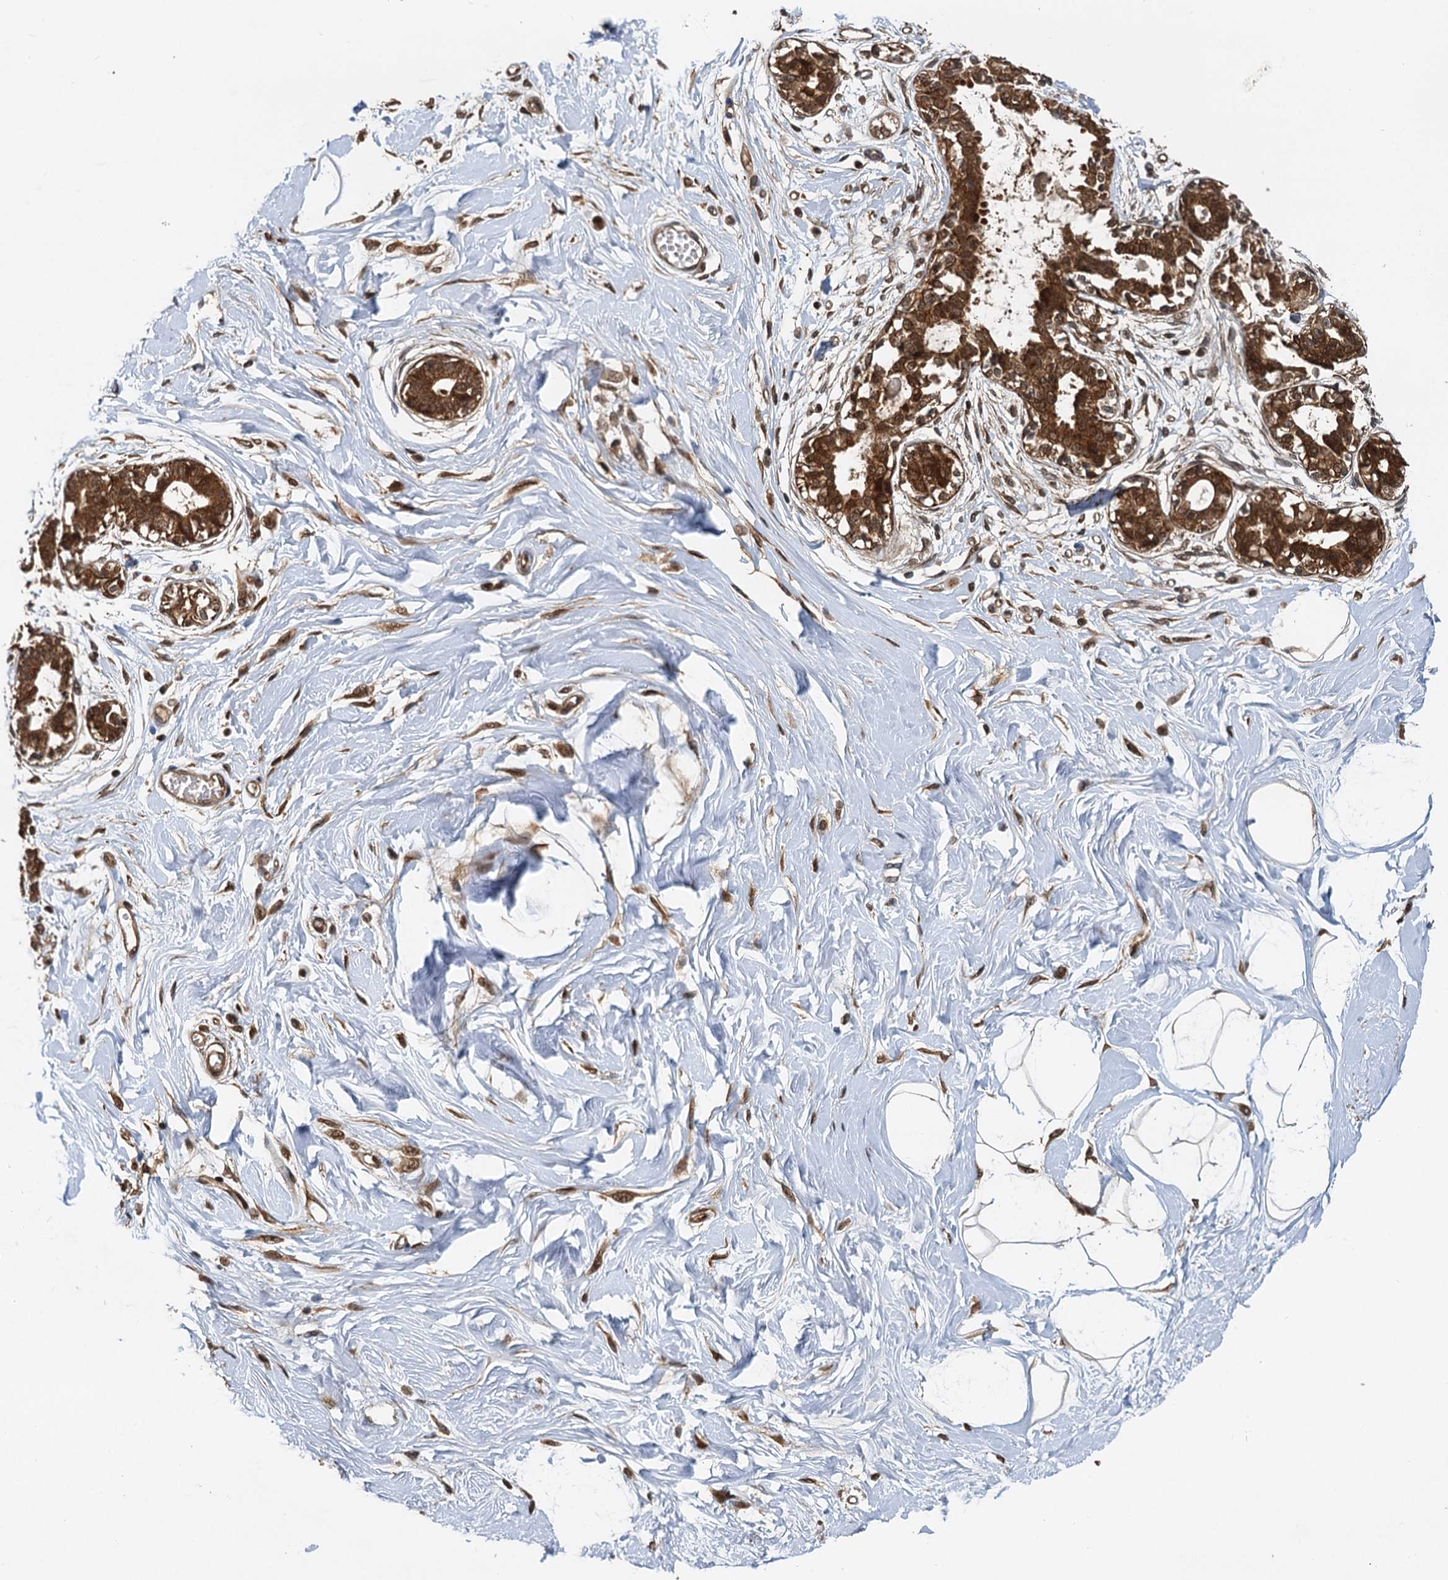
{"staining": {"intensity": "negative", "quantity": "none", "location": "none"}, "tissue": "breast", "cell_type": "Adipocytes", "image_type": "normal", "snomed": [{"axis": "morphology", "description": "Normal tissue, NOS"}, {"axis": "topography", "description": "Breast"}], "caption": "This is an immunohistochemistry histopathology image of normal breast. There is no staining in adipocytes.", "gene": "STUB1", "patient": {"sex": "female", "age": 45}}